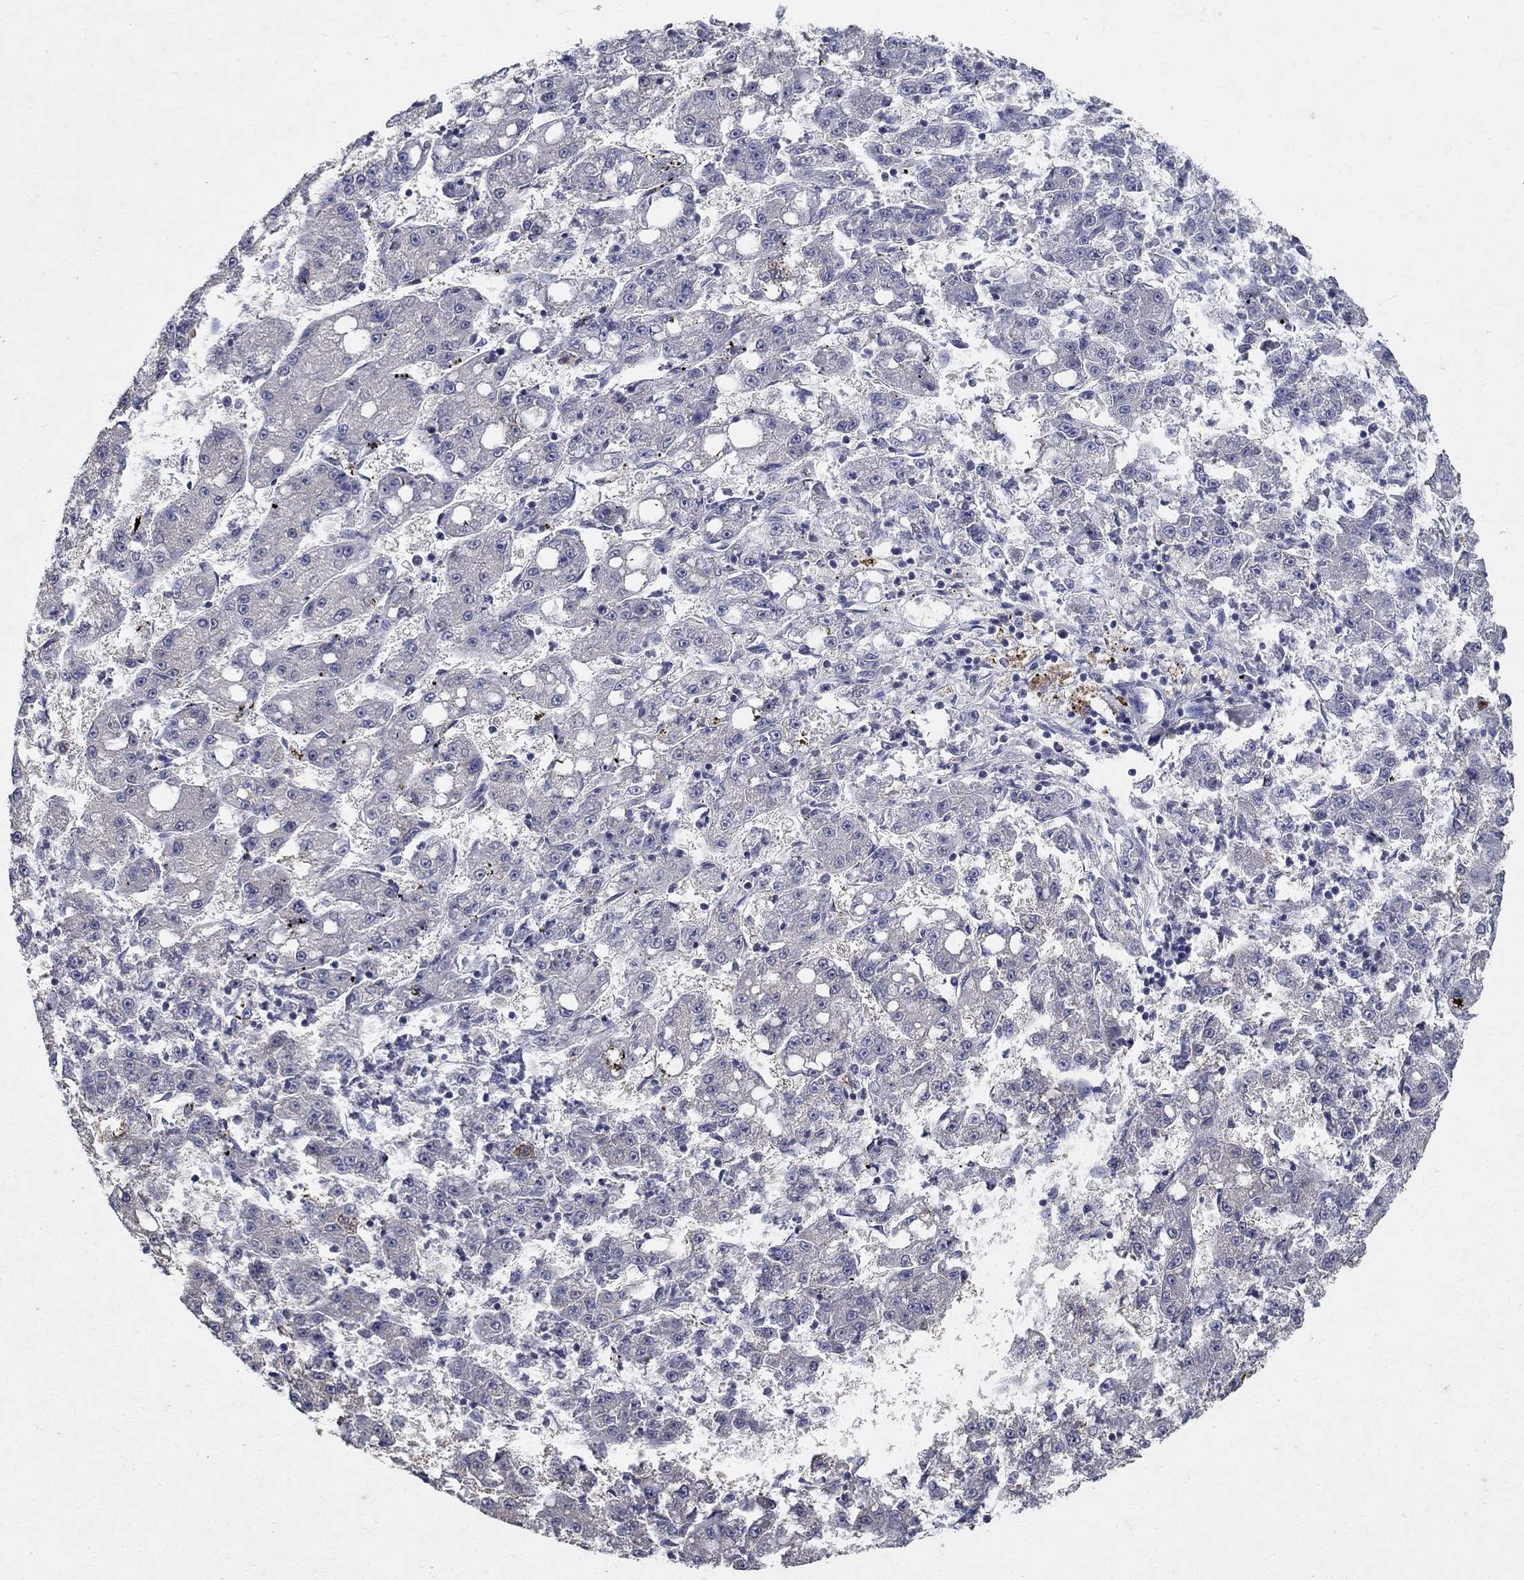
{"staining": {"intensity": "negative", "quantity": "none", "location": "none"}, "tissue": "liver cancer", "cell_type": "Tumor cells", "image_type": "cancer", "snomed": [{"axis": "morphology", "description": "Carcinoma, Hepatocellular, NOS"}, {"axis": "topography", "description": "Liver"}], "caption": "Micrograph shows no significant protein expression in tumor cells of hepatocellular carcinoma (liver).", "gene": "PROZ", "patient": {"sex": "female", "age": 65}}